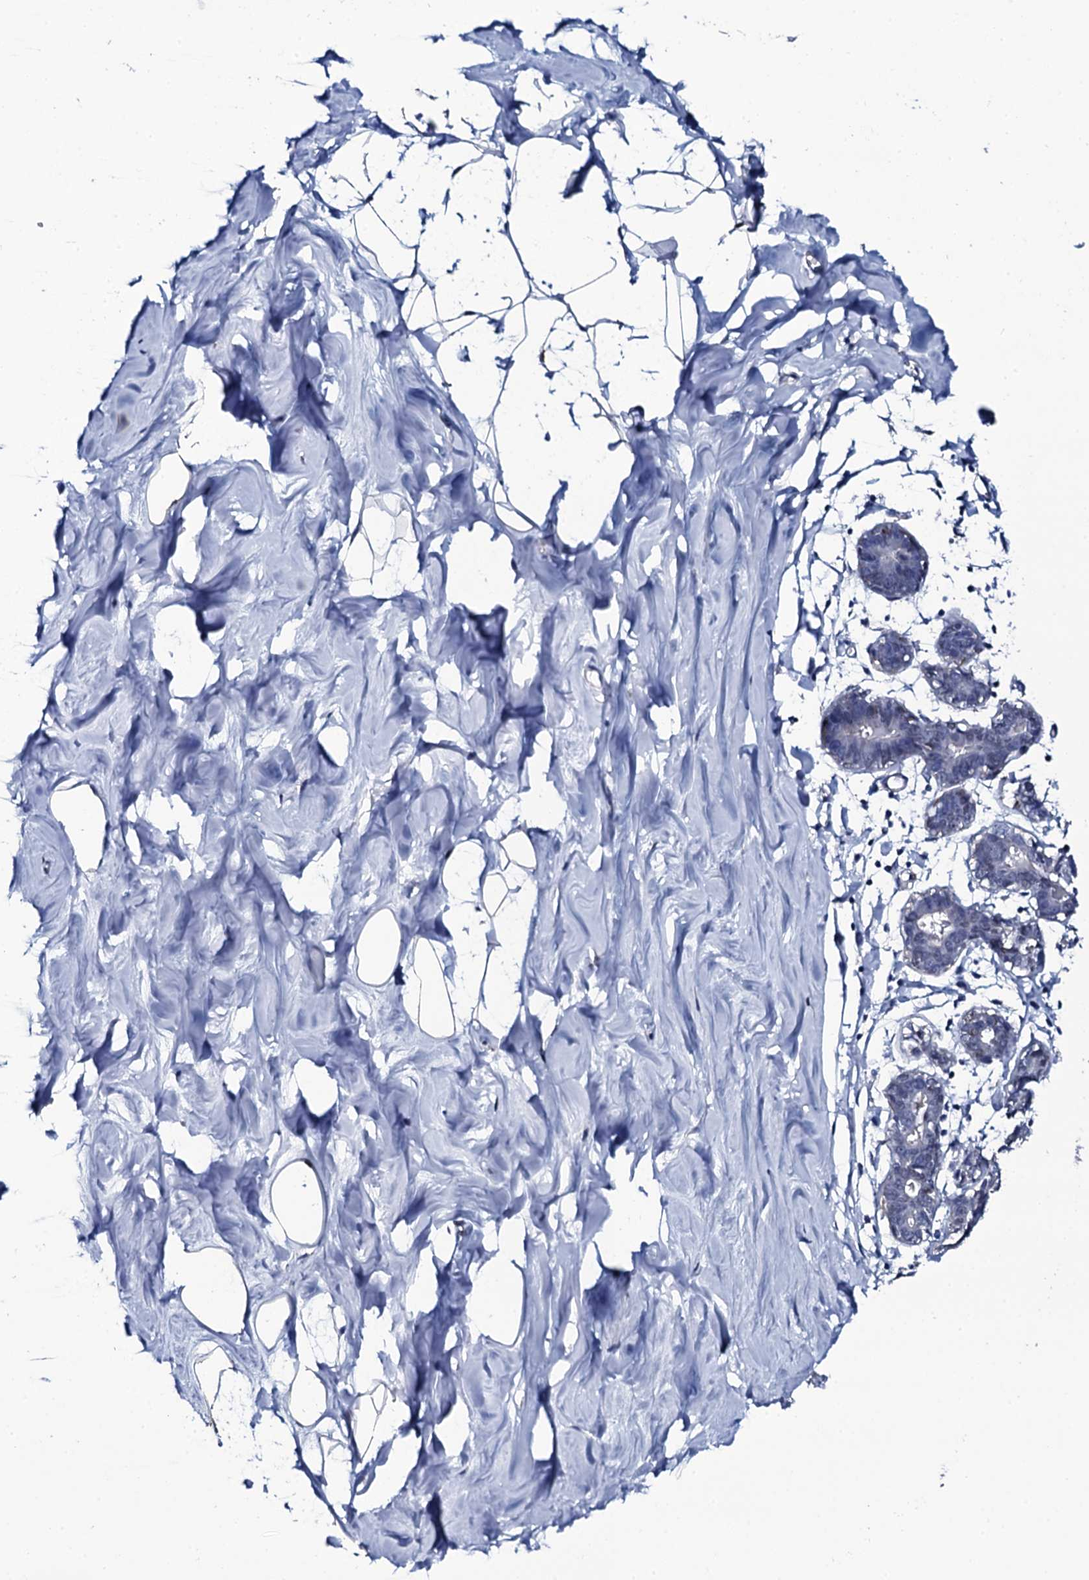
{"staining": {"intensity": "negative", "quantity": "none", "location": "none"}, "tissue": "breast", "cell_type": "Adipocytes", "image_type": "normal", "snomed": [{"axis": "morphology", "description": "Normal tissue, NOS"}, {"axis": "topography", "description": "Breast"}], "caption": "DAB immunohistochemical staining of benign breast exhibits no significant positivity in adipocytes. Nuclei are stained in blue.", "gene": "NPM2", "patient": {"sex": "female", "age": 27}}